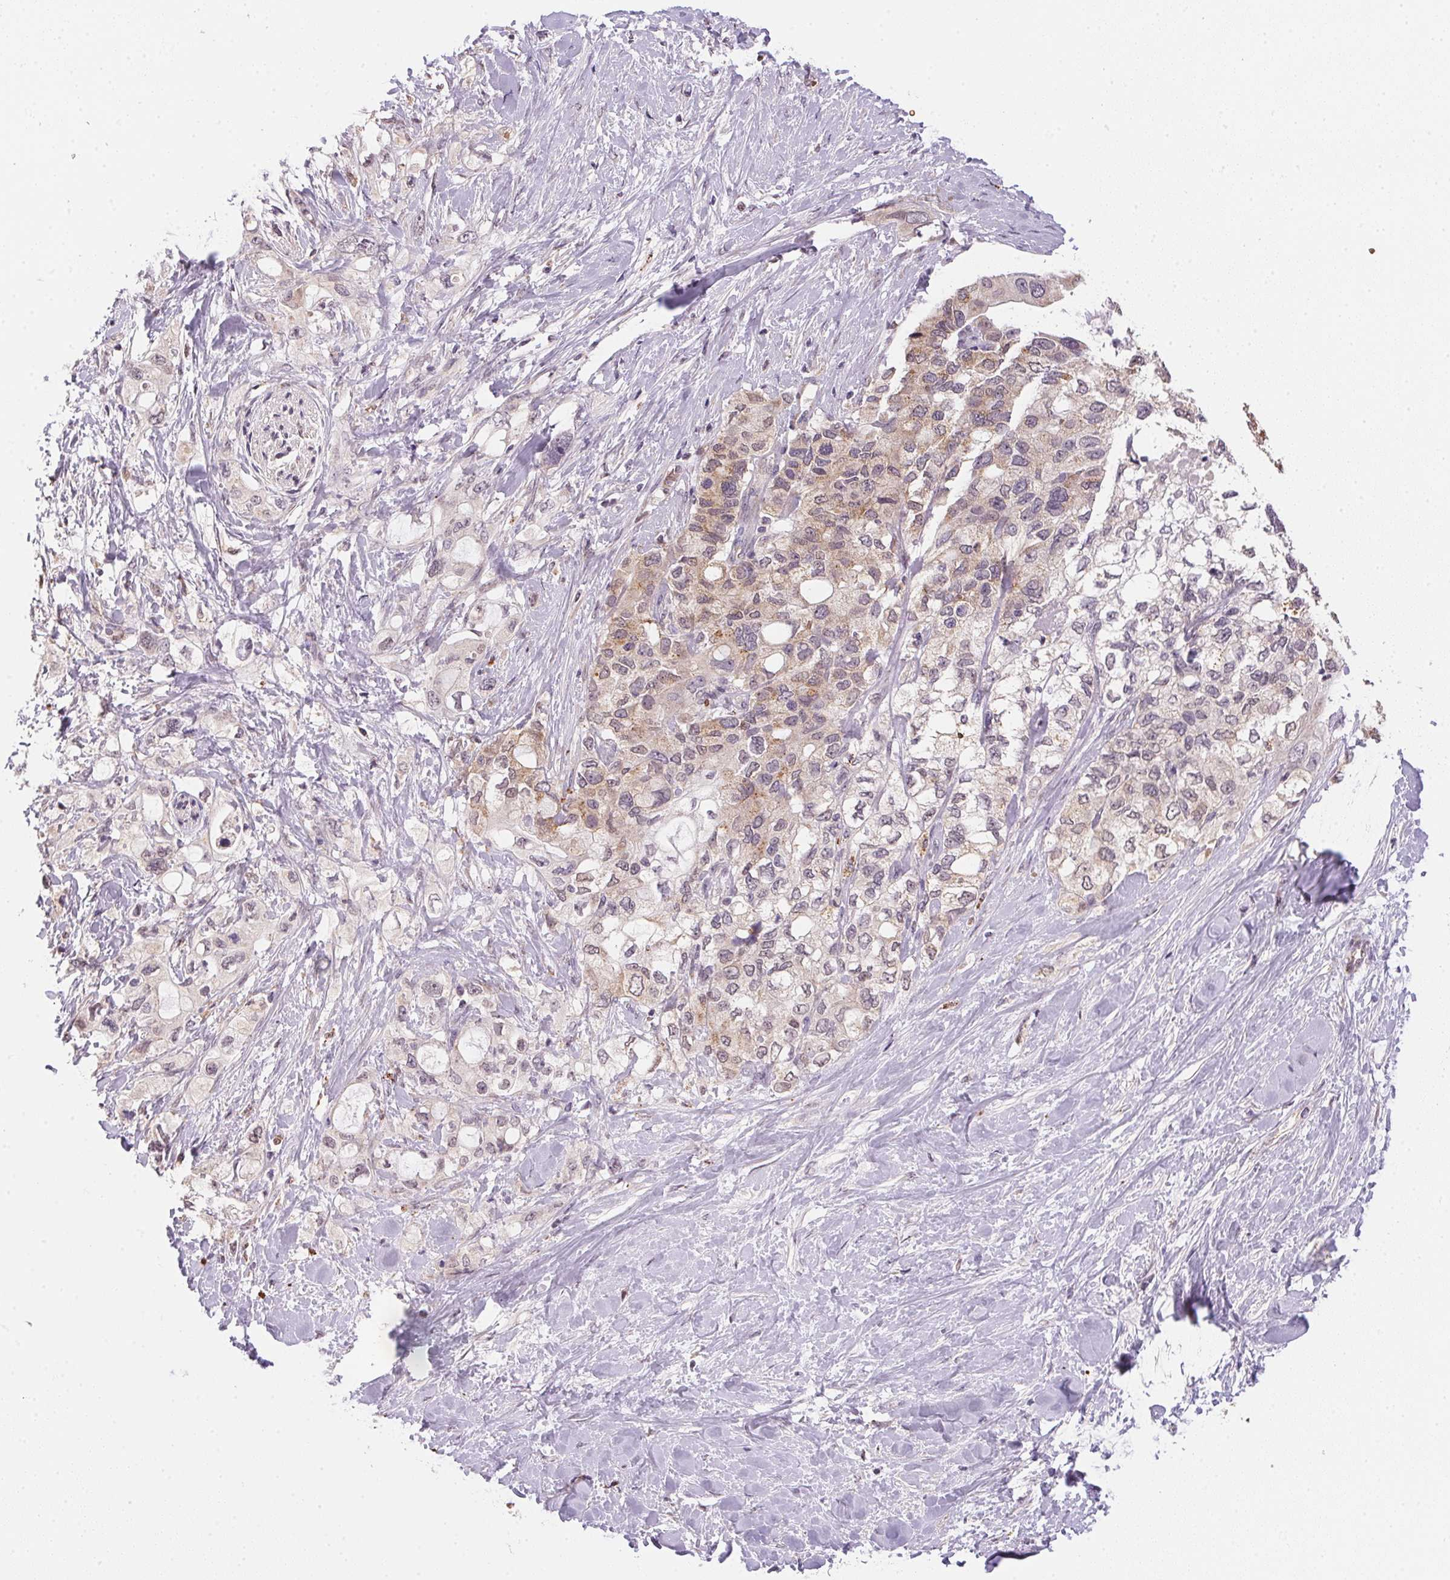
{"staining": {"intensity": "weak", "quantity": "25%-75%", "location": "cytoplasmic/membranous"}, "tissue": "pancreatic cancer", "cell_type": "Tumor cells", "image_type": "cancer", "snomed": [{"axis": "morphology", "description": "Adenocarcinoma, NOS"}, {"axis": "topography", "description": "Pancreas"}], "caption": "An IHC image of tumor tissue is shown. Protein staining in brown shows weak cytoplasmic/membranous positivity in adenocarcinoma (pancreatic) within tumor cells. (Brightfield microscopy of DAB IHC at high magnification).", "gene": "METTL13", "patient": {"sex": "female", "age": 56}}